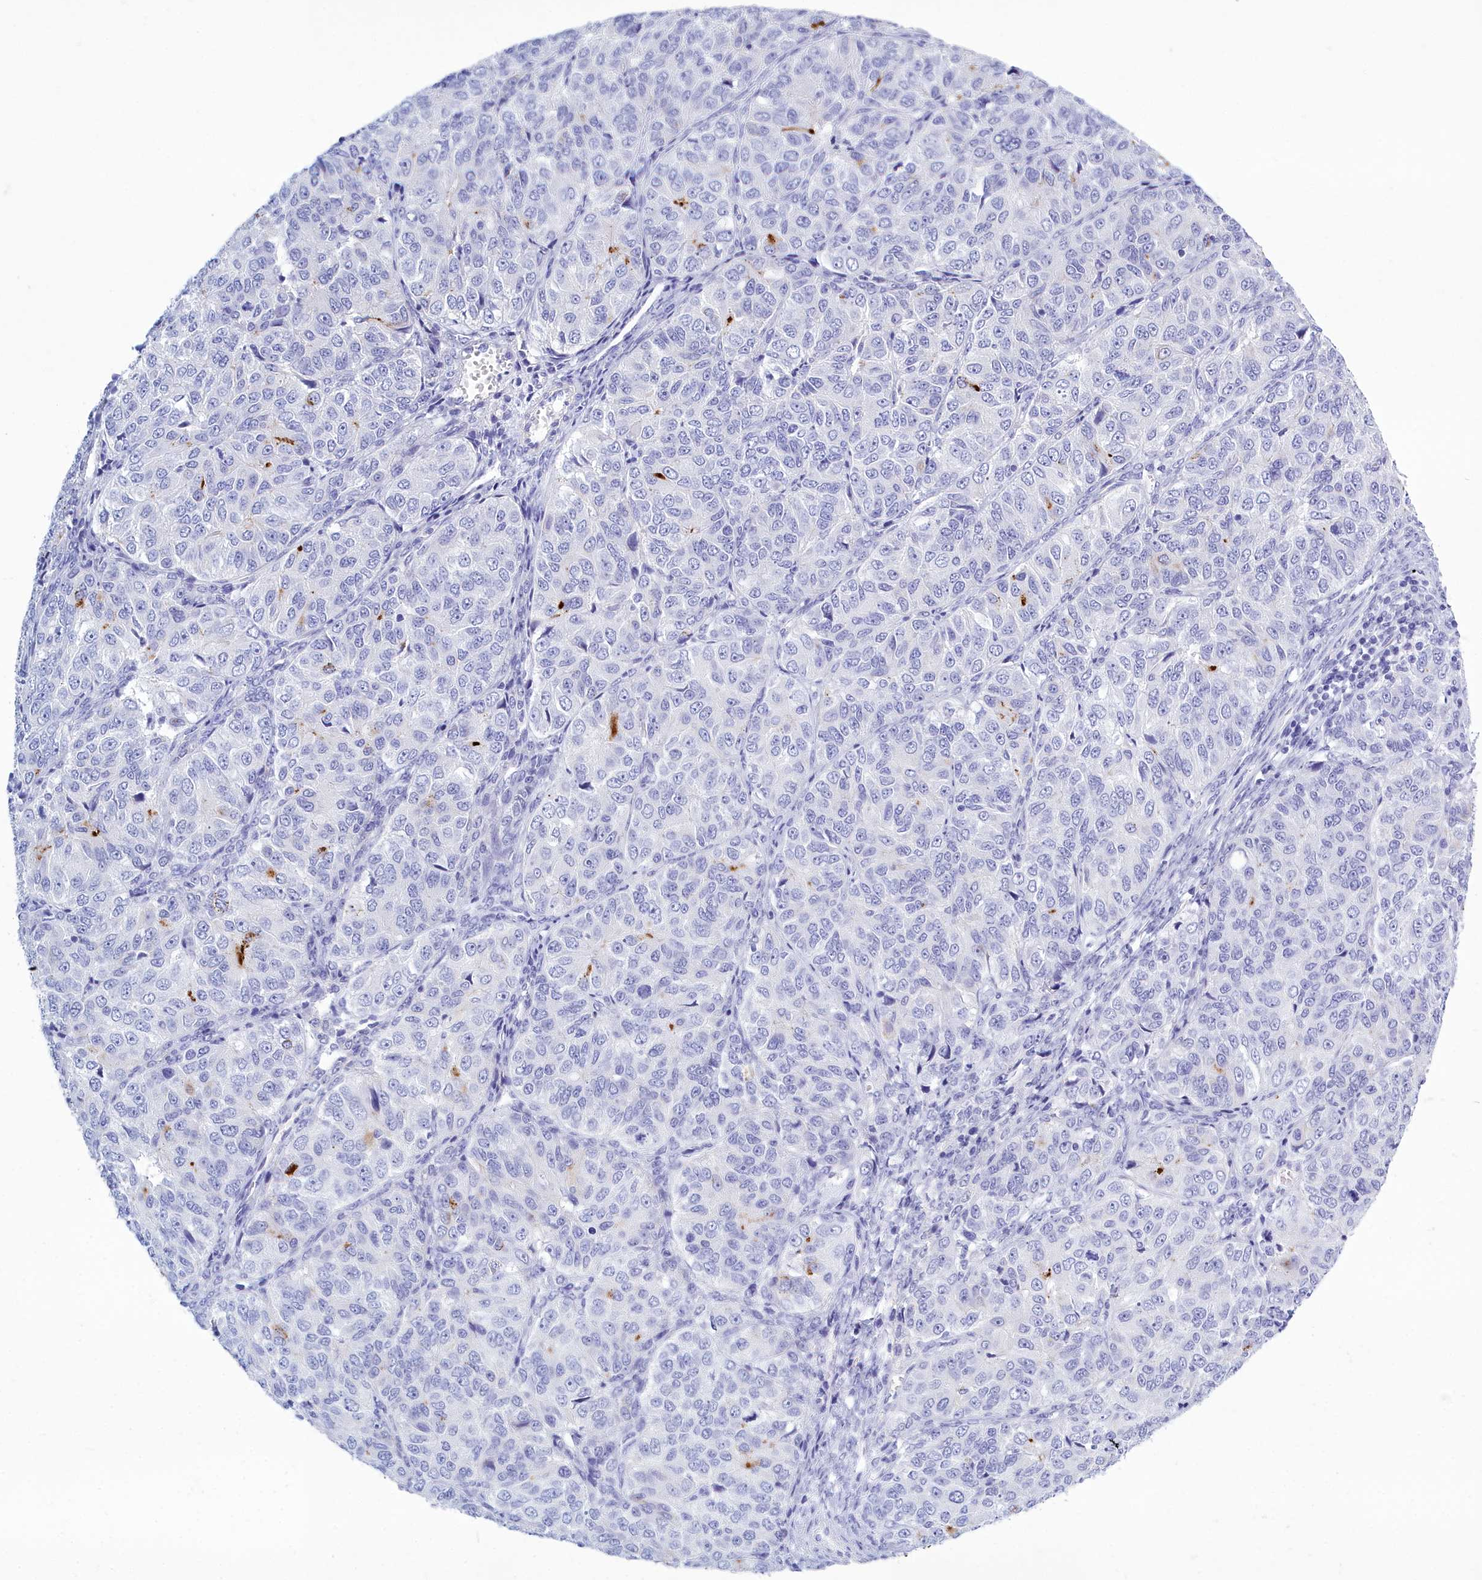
{"staining": {"intensity": "negative", "quantity": "none", "location": "none"}, "tissue": "ovarian cancer", "cell_type": "Tumor cells", "image_type": "cancer", "snomed": [{"axis": "morphology", "description": "Carcinoma, endometroid"}, {"axis": "topography", "description": "Ovary"}], "caption": "High power microscopy image of an immunohistochemistry micrograph of endometroid carcinoma (ovarian), revealing no significant positivity in tumor cells.", "gene": "TMEM97", "patient": {"sex": "female", "age": 51}}